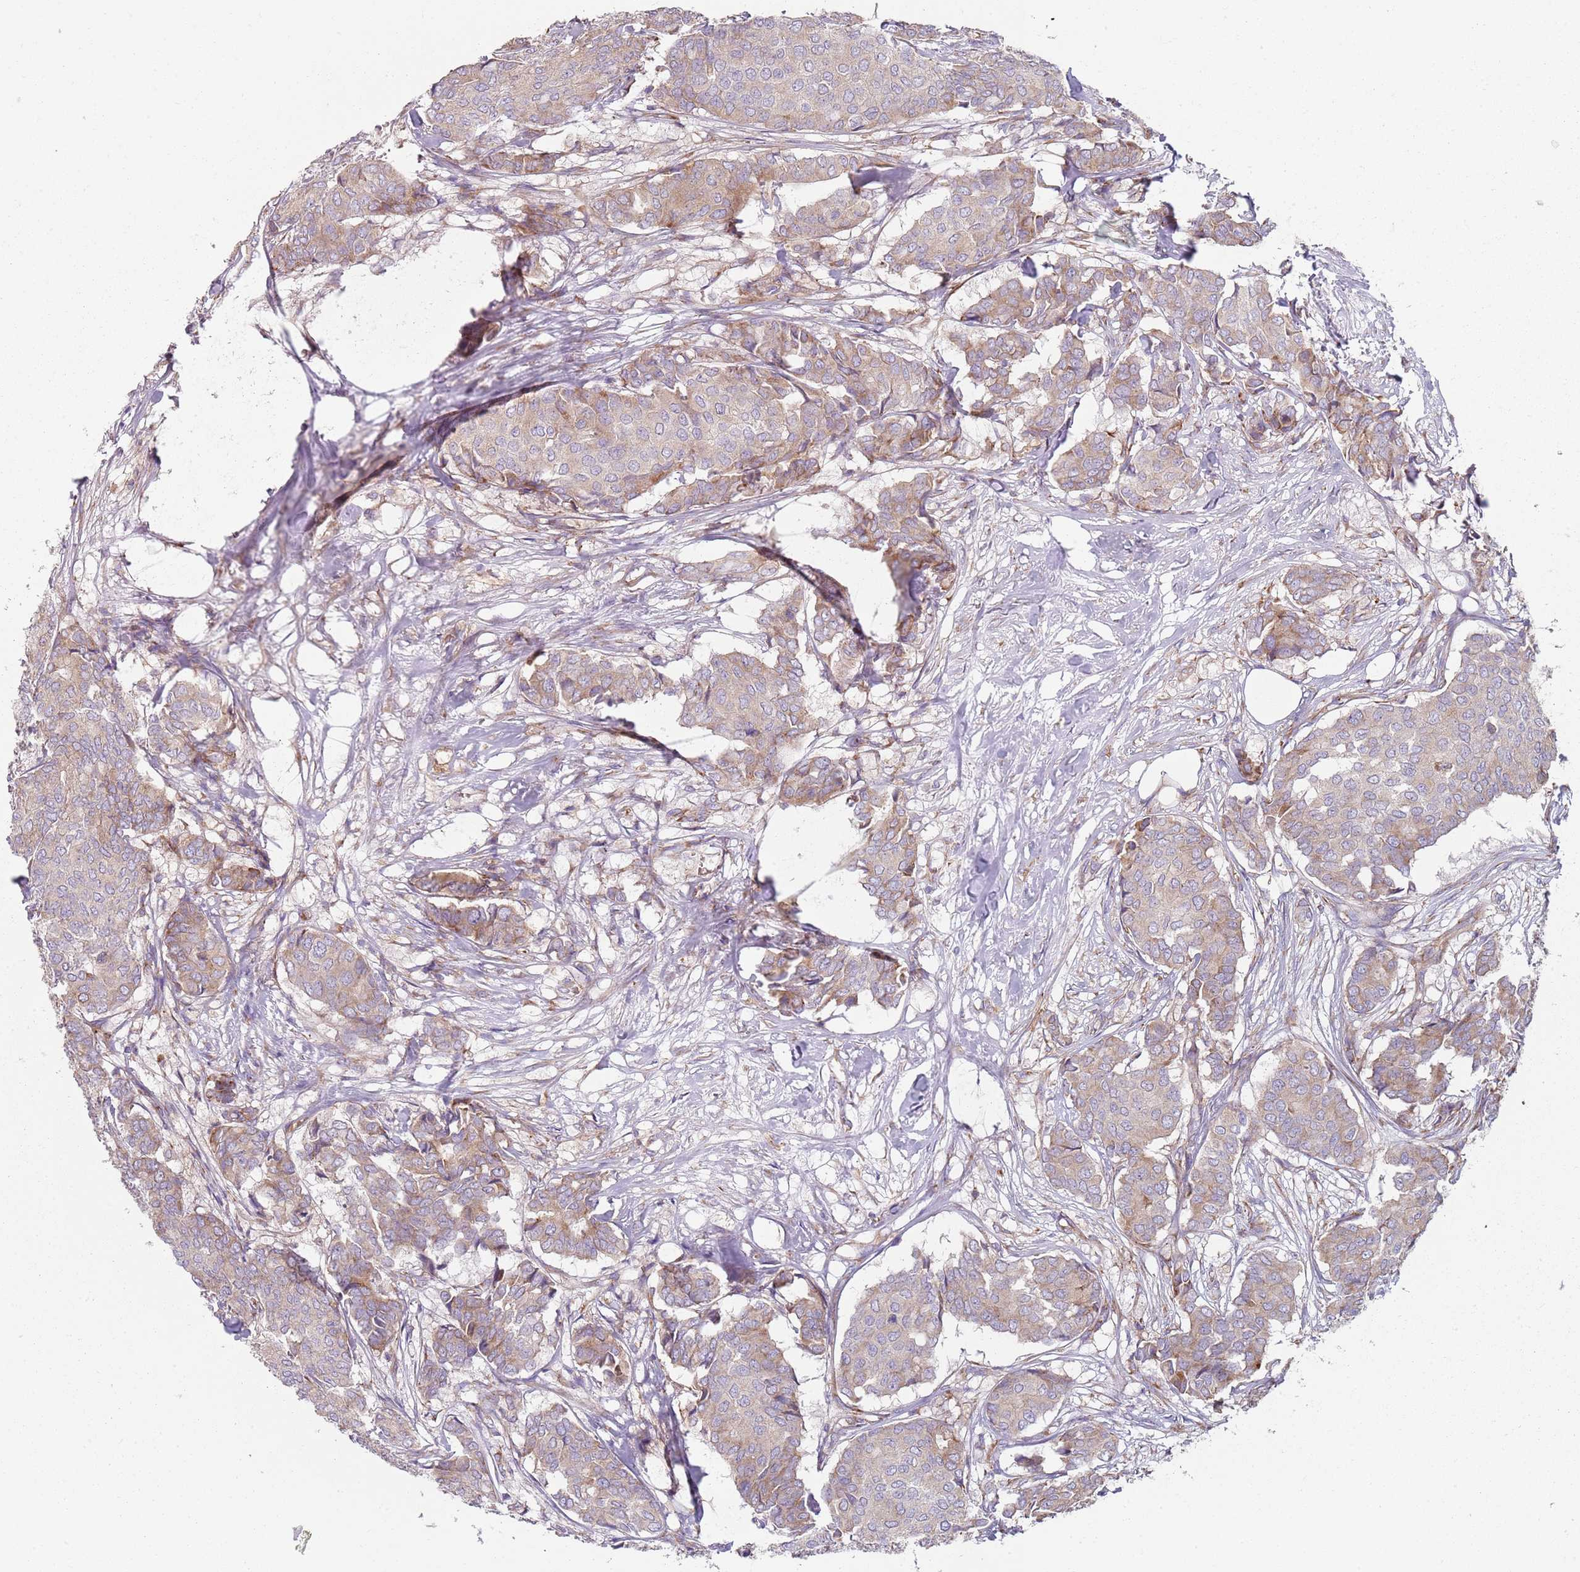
{"staining": {"intensity": "weak", "quantity": "<25%", "location": "cytoplasmic/membranous"}, "tissue": "breast cancer", "cell_type": "Tumor cells", "image_type": "cancer", "snomed": [{"axis": "morphology", "description": "Duct carcinoma"}, {"axis": "topography", "description": "Breast"}], "caption": "Breast intraductal carcinoma was stained to show a protein in brown. There is no significant expression in tumor cells.", "gene": "SPATA2", "patient": {"sex": "female", "age": 75}}